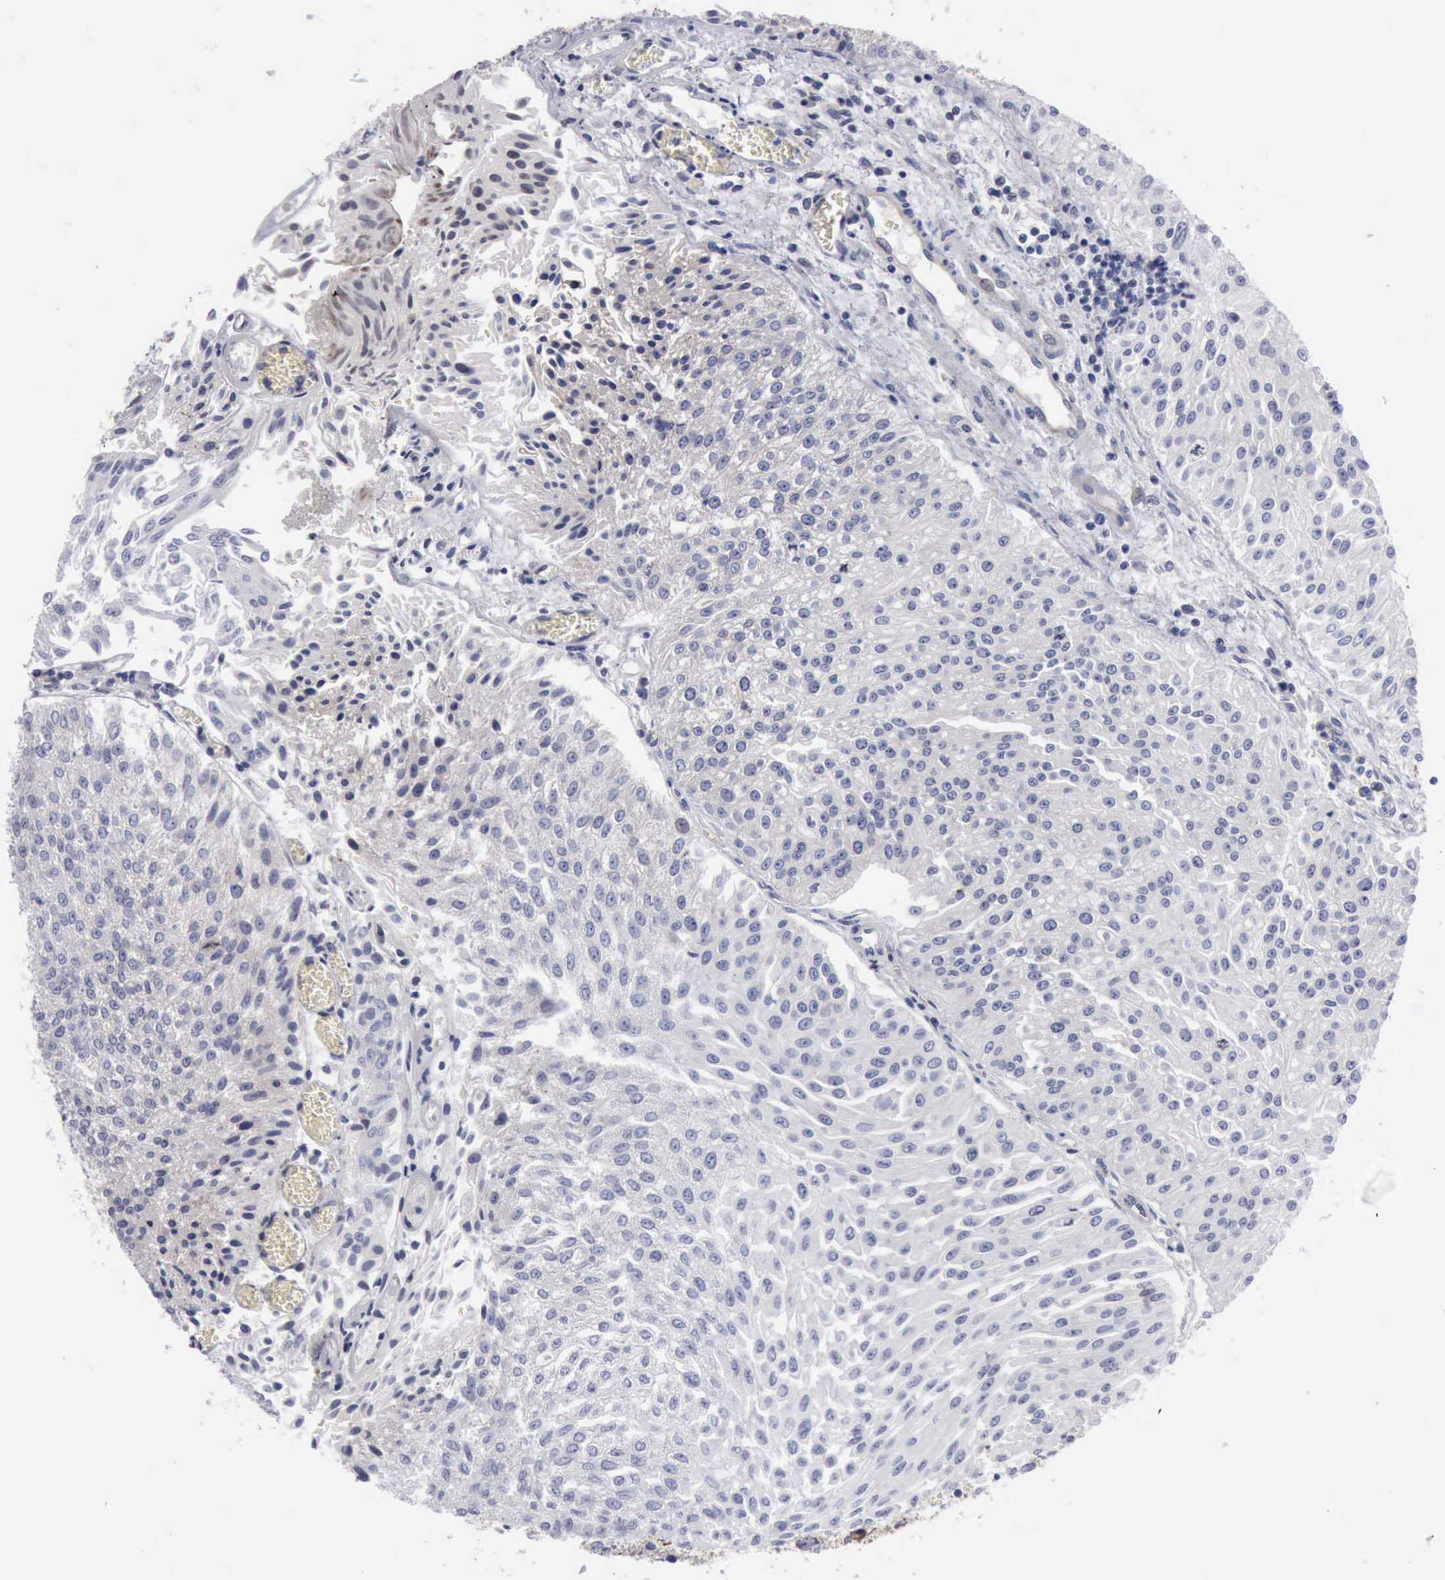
{"staining": {"intensity": "negative", "quantity": "none", "location": "none"}, "tissue": "urothelial cancer", "cell_type": "Tumor cells", "image_type": "cancer", "snomed": [{"axis": "morphology", "description": "Urothelial carcinoma, Low grade"}, {"axis": "topography", "description": "Urinary bladder"}], "caption": "An immunohistochemistry (IHC) image of urothelial cancer is shown. There is no staining in tumor cells of urothelial cancer.", "gene": "TXLNG", "patient": {"sex": "male", "age": 86}}